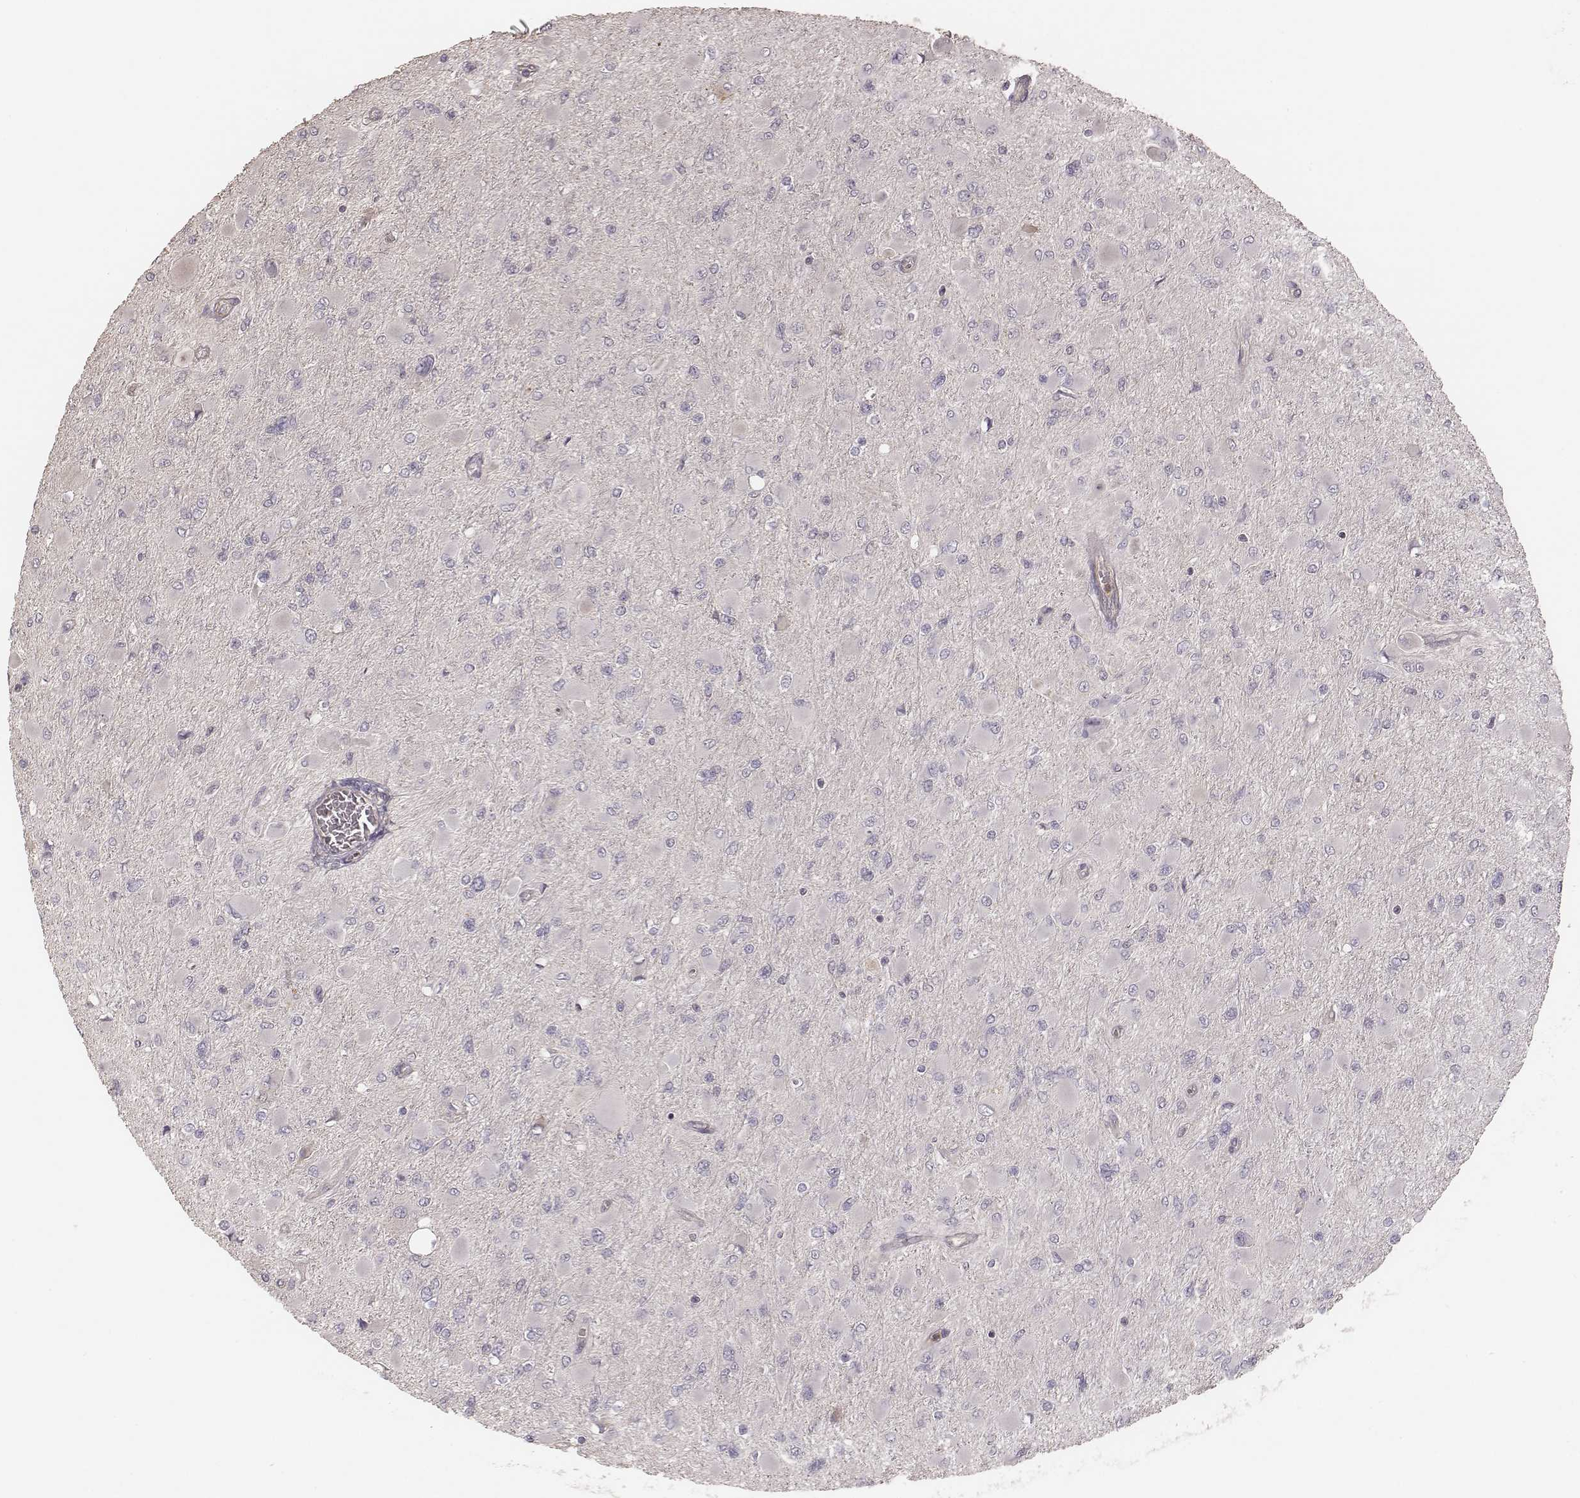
{"staining": {"intensity": "negative", "quantity": "none", "location": "none"}, "tissue": "glioma", "cell_type": "Tumor cells", "image_type": "cancer", "snomed": [{"axis": "morphology", "description": "Glioma, malignant, High grade"}, {"axis": "topography", "description": "Cerebral cortex"}], "caption": "DAB (3,3'-diaminobenzidine) immunohistochemical staining of malignant glioma (high-grade) reveals no significant positivity in tumor cells.", "gene": "OTOGL", "patient": {"sex": "female", "age": 36}}